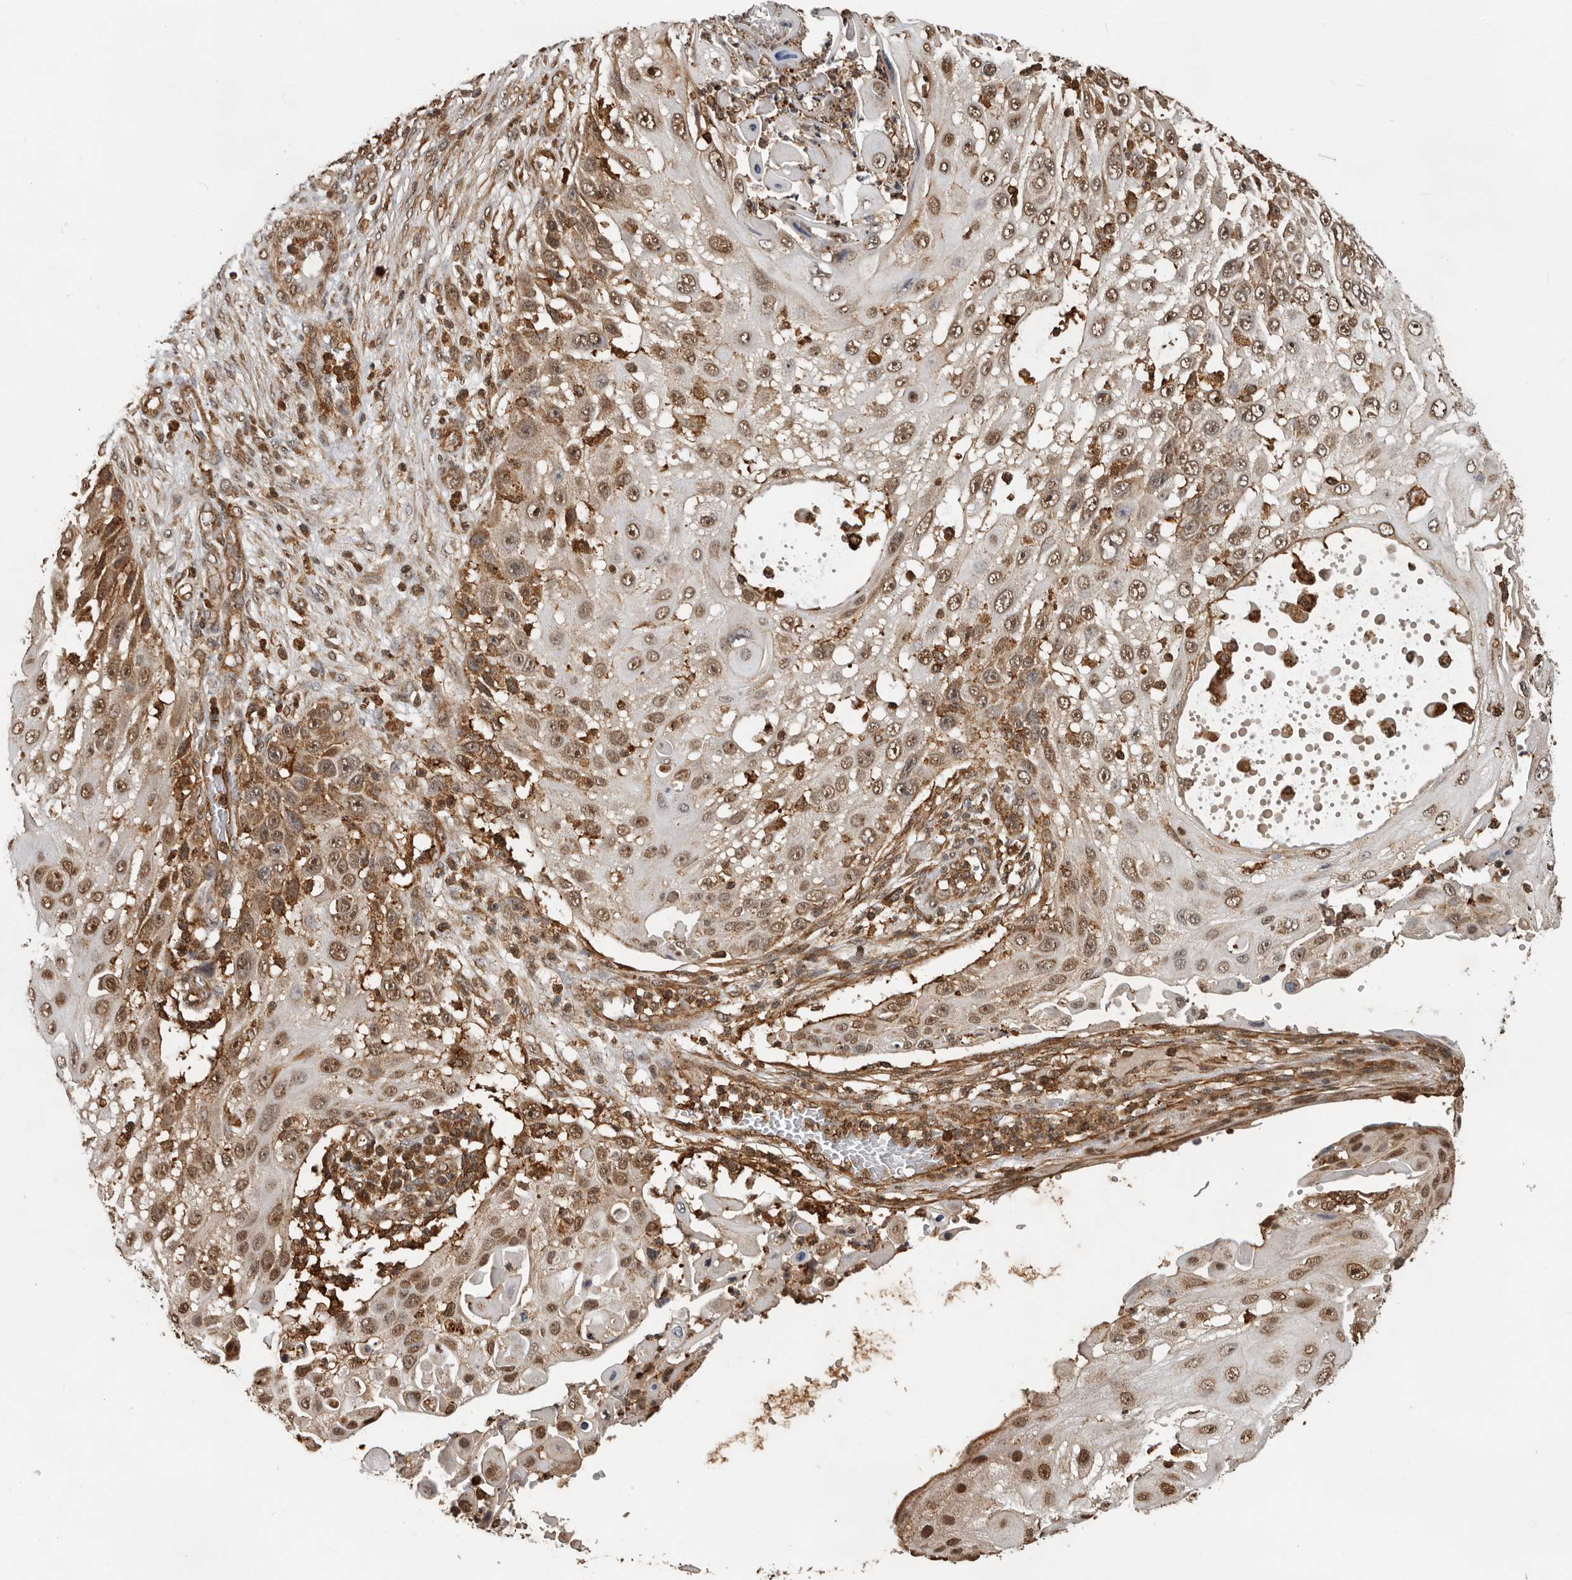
{"staining": {"intensity": "moderate", "quantity": ">75%", "location": "cytoplasmic/membranous,nuclear"}, "tissue": "skin cancer", "cell_type": "Tumor cells", "image_type": "cancer", "snomed": [{"axis": "morphology", "description": "Squamous cell carcinoma, NOS"}, {"axis": "topography", "description": "Skin"}], "caption": "A medium amount of moderate cytoplasmic/membranous and nuclear staining is identified in about >75% of tumor cells in skin squamous cell carcinoma tissue.", "gene": "RNF157", "patient": {"sex": "female", "age": 44}}